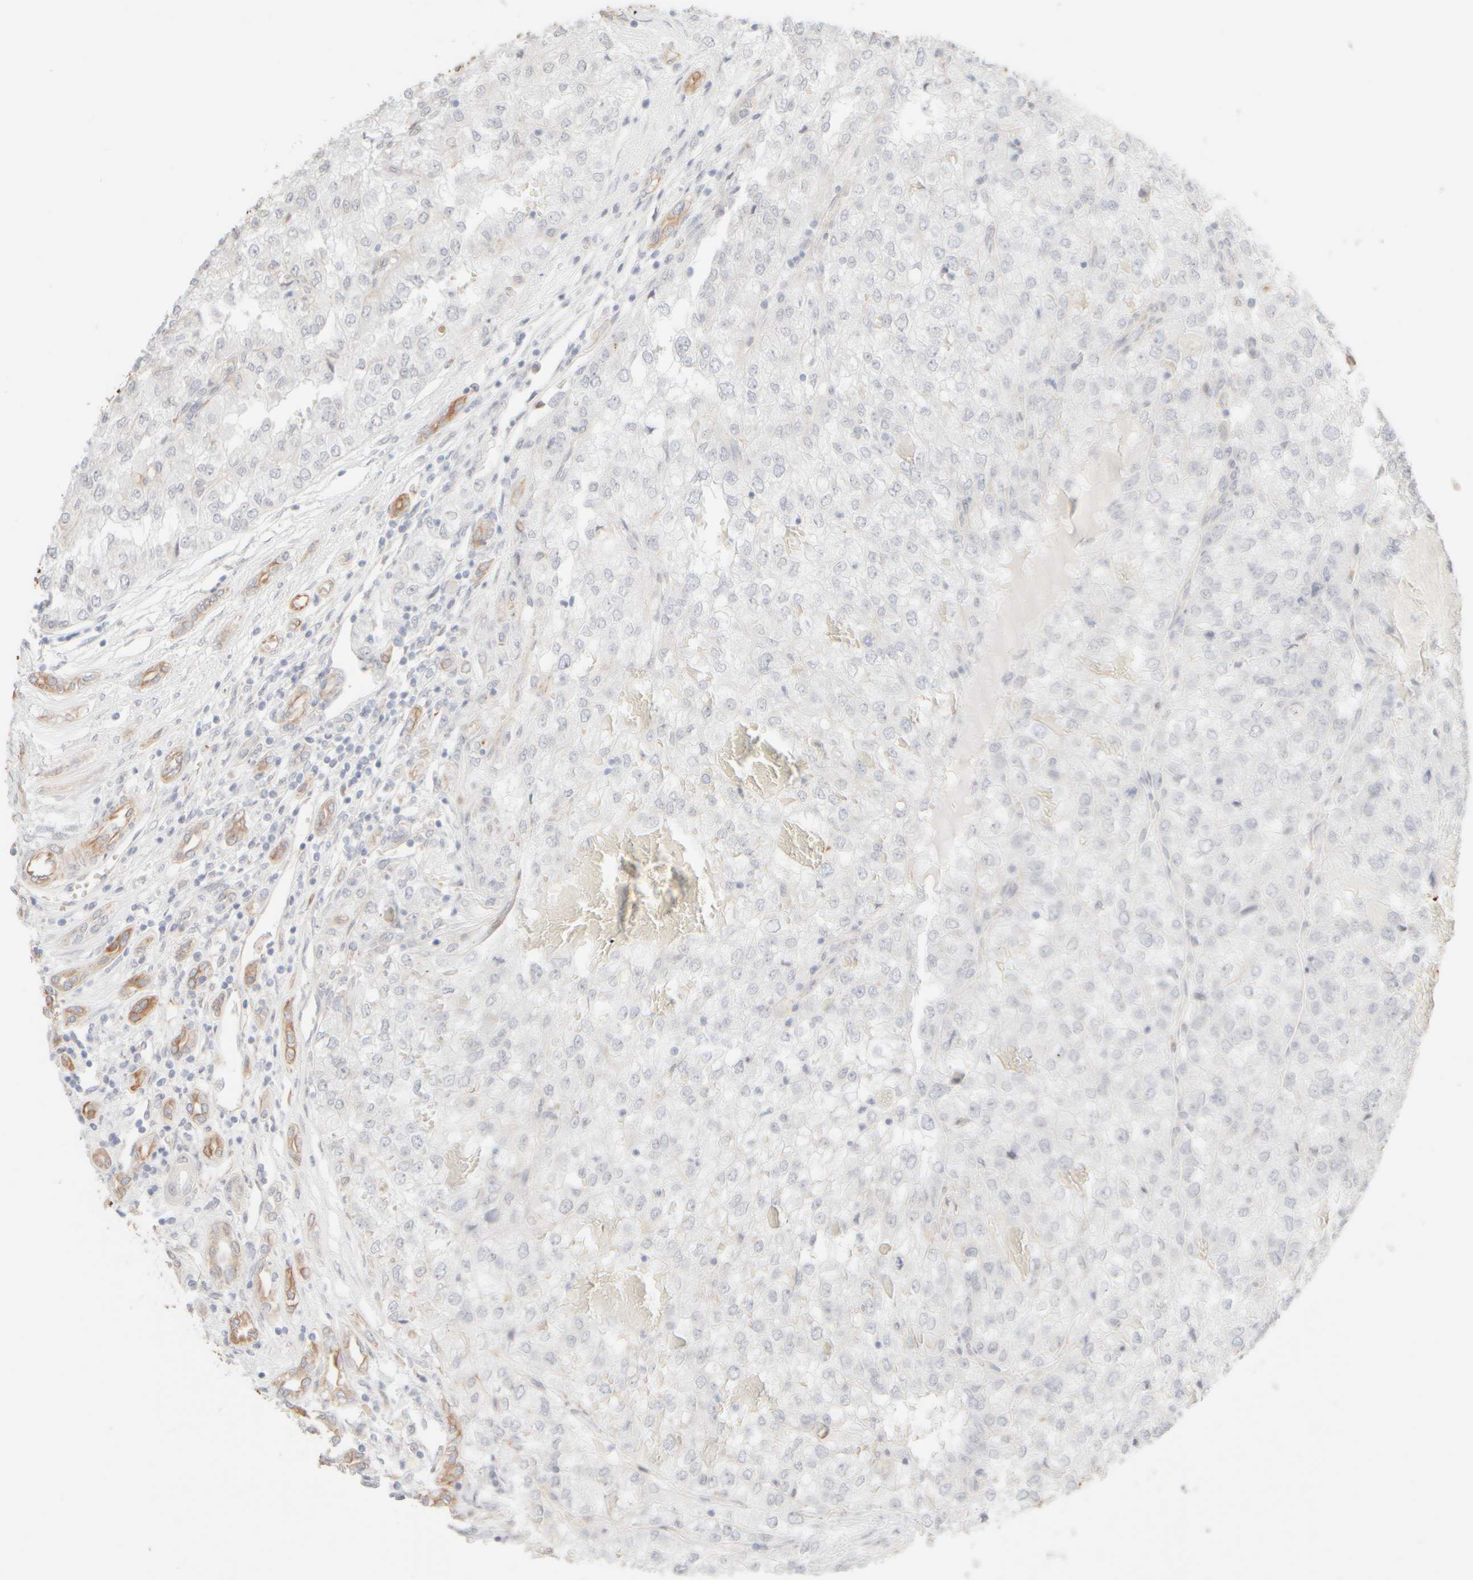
{"staining": {"intensity": "negative", "quantity": "none", "location": "none"}, "tissue": "renal cancer", "cell_type": "Tumor cells", "image_type": "cancer", "snomed": [{"axis": "morphology", "description": "Adenocarcinoma, NOS"}, {"axis": "topography", "description": "Kidney"}], "caption": "This image is of adenocarcinoma (renal) stained with immunohistochemistry (IHC) to label a protein in brown with the nuclei are counter-stained blue. There is no expression in tumor cells.", "gene": "KRT15", "patient": {"sex": "female", "age": 54}}